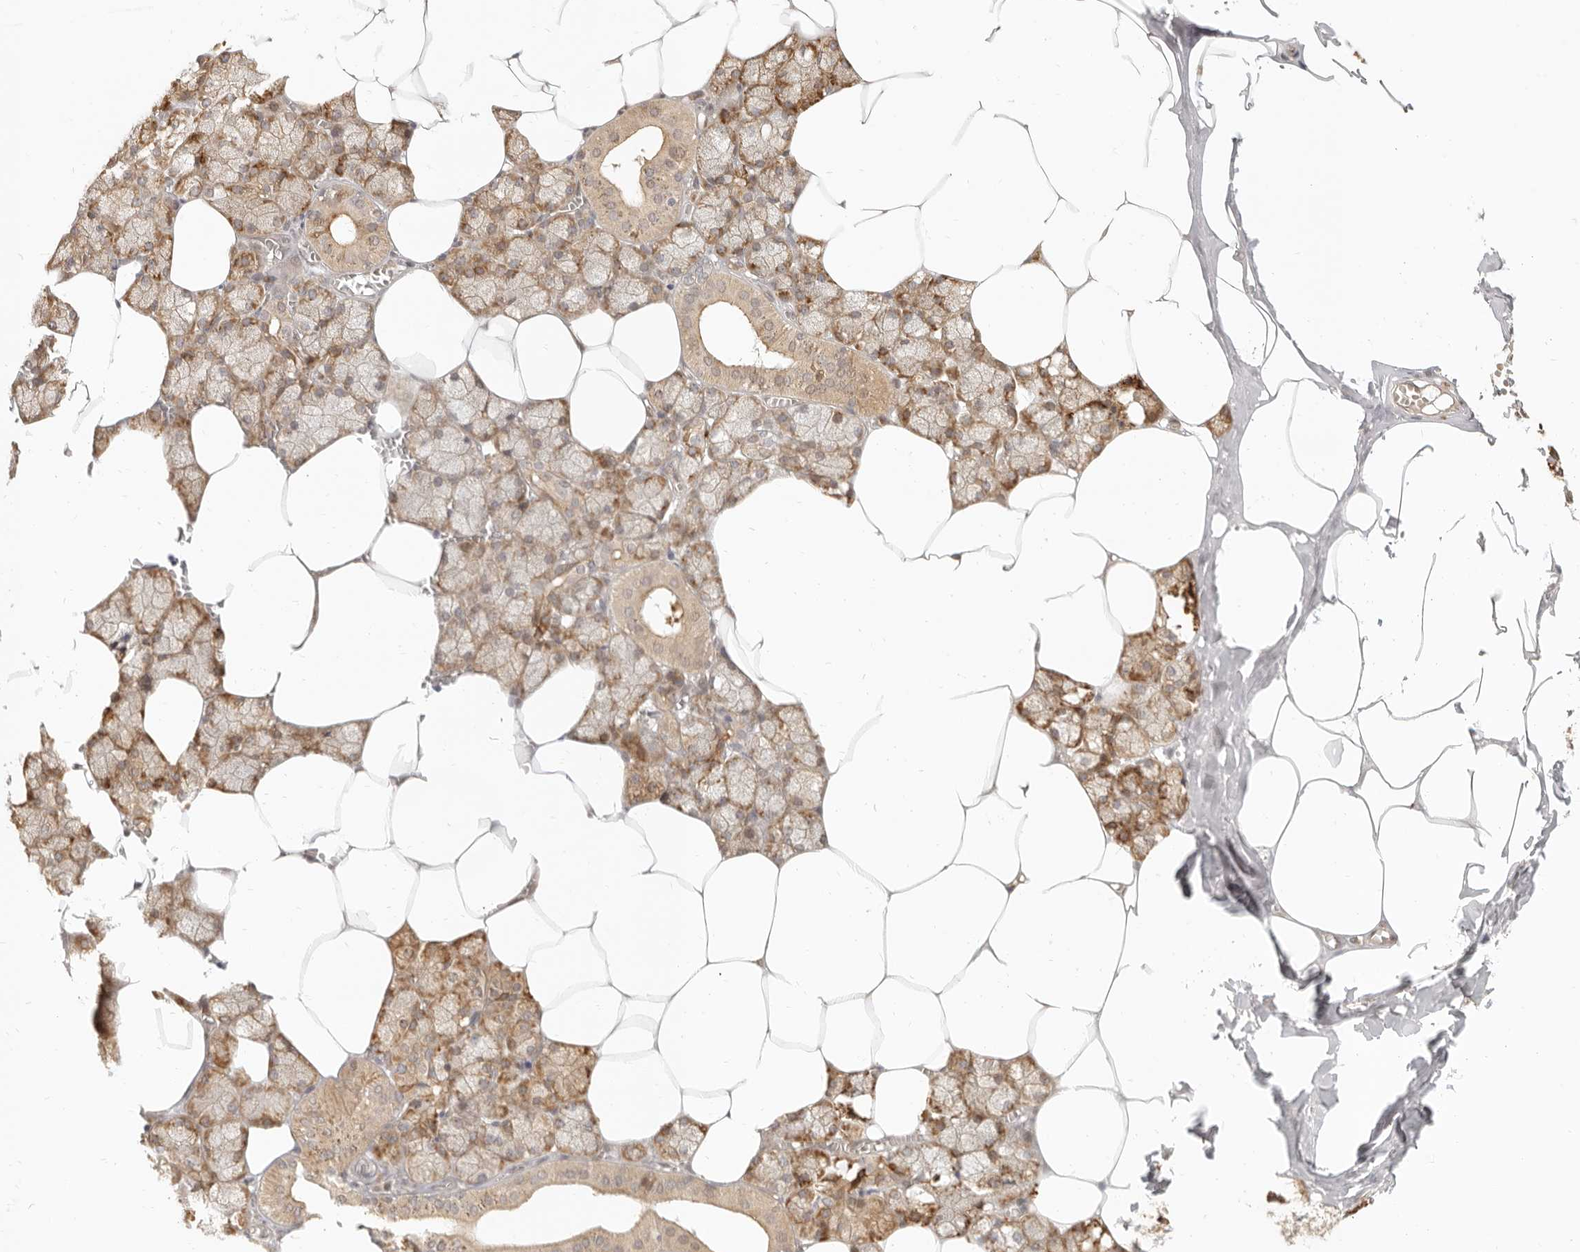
{"staining": {"intensity": "moderate", "quantity": ">75%", "location": "cytoplasmic/membranous"}, "tissue": "salivary gland", "cell_type": "Glandular cells", "image_type": "normal", "snomed": [{"axis": "morphology", "description": "Normal tissue, NOS"}, {"axis": "topography", "description": "Salivary gland"}], "caption": "Protein analysis of benign salivary gland exhibits moderate cytoplasmic/membranous staining in about >75% of glandular cells. (brown staining indicates protein expression, while blue staining denotes nuclei).", "gene": "TUFT1", "patient": {"sex": "male", "age": 62}}